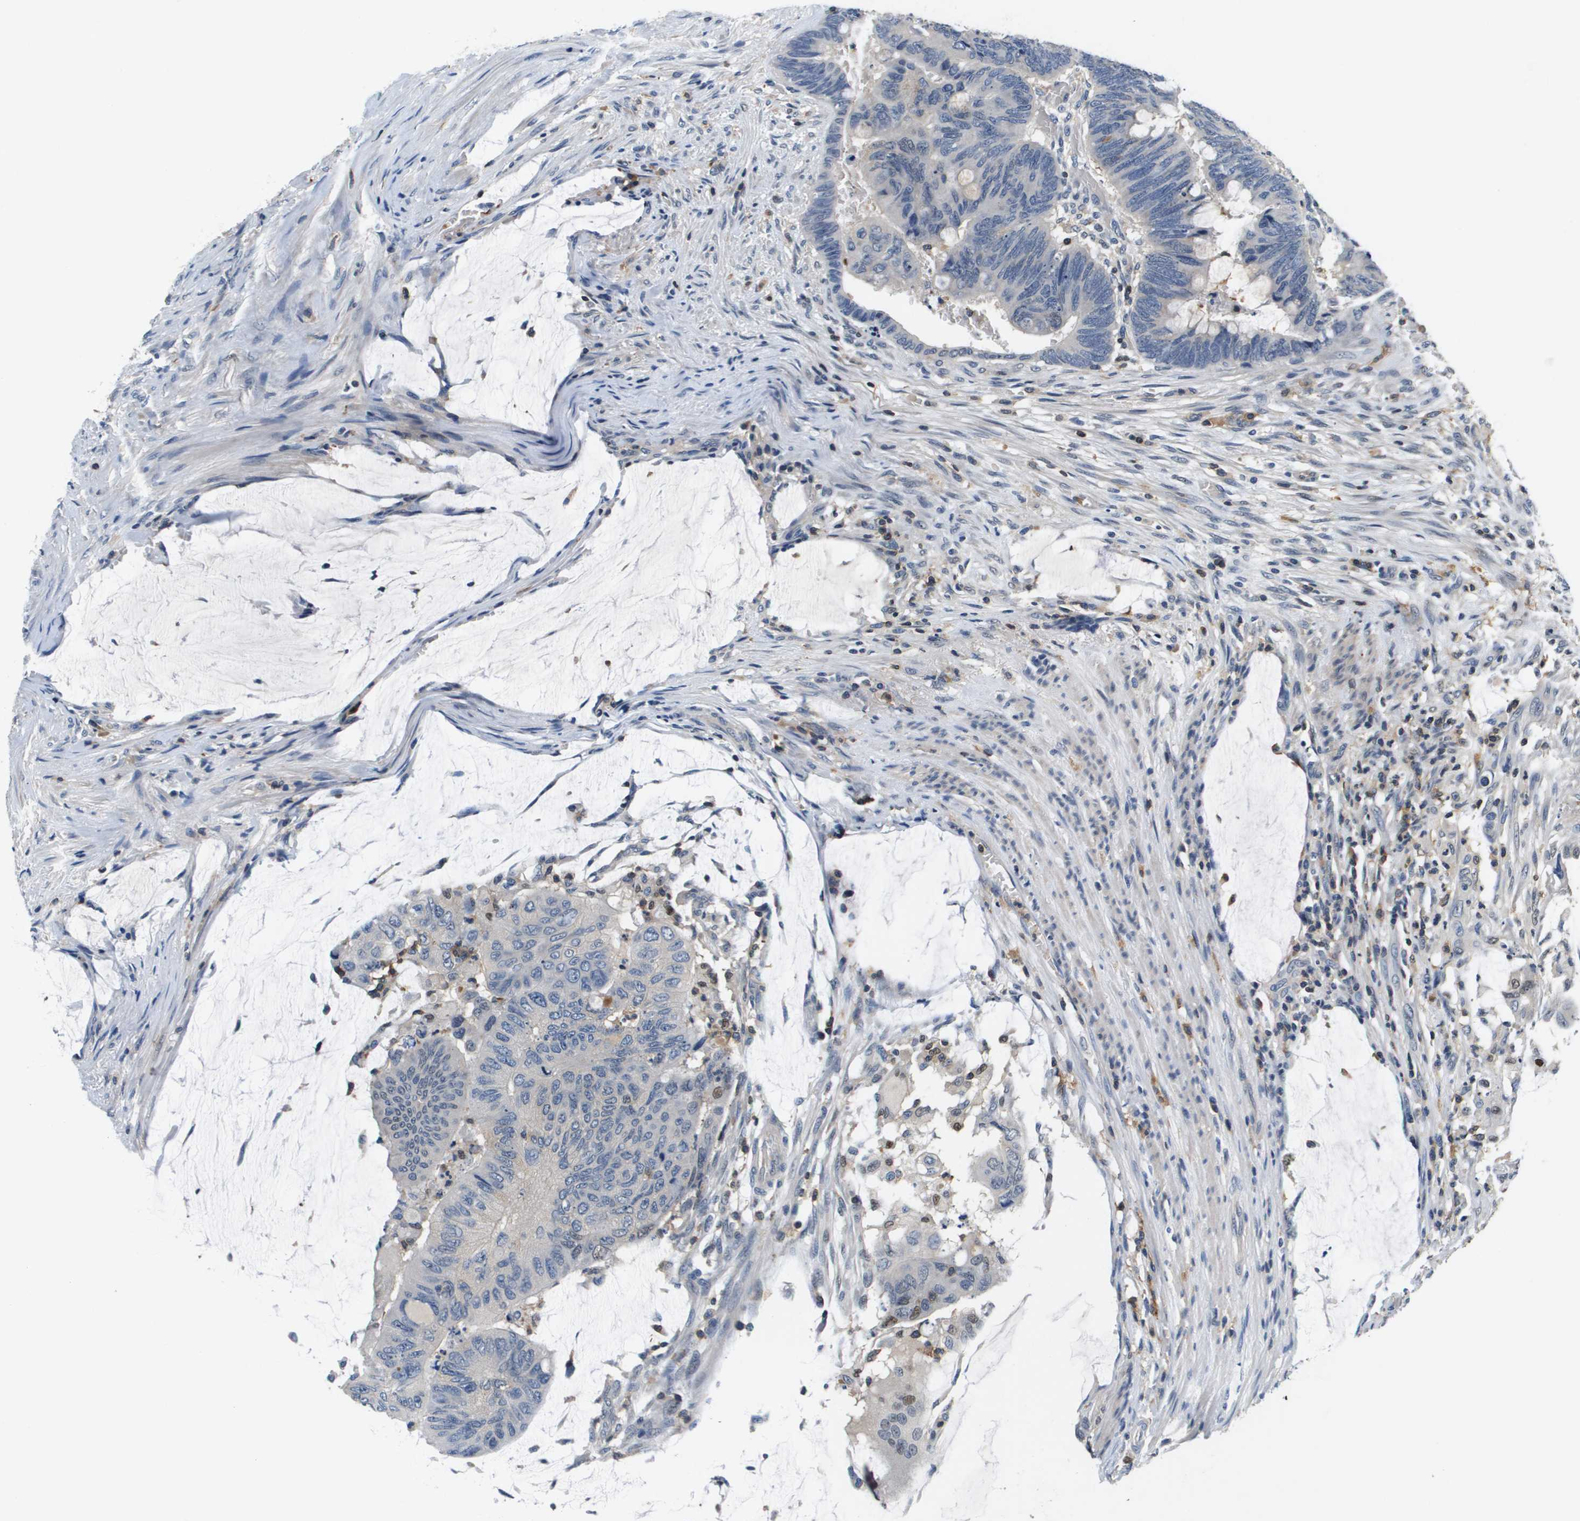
{"staining": {"intensity": "negative", "quantity": "none", "location": "none"}, "tissue": "colorectal cancer", "cell_type": "Tumor cells", "image_type": "cancer", "snomed": [{"axis": "morphology", "description": "Normal tissue, NOS"}, {"axis": "morphology", "description": "Adenocarcinoma, NOS"}, {"axis": "topography", "description": "Rectum"}], "caption": "Immunohistochemical staining of human colorectal adenocarcinoma reveals no significant expression in tumor cells.", "gene": "KCNQ5", "patient": {"sex": "male", "age": 92}}